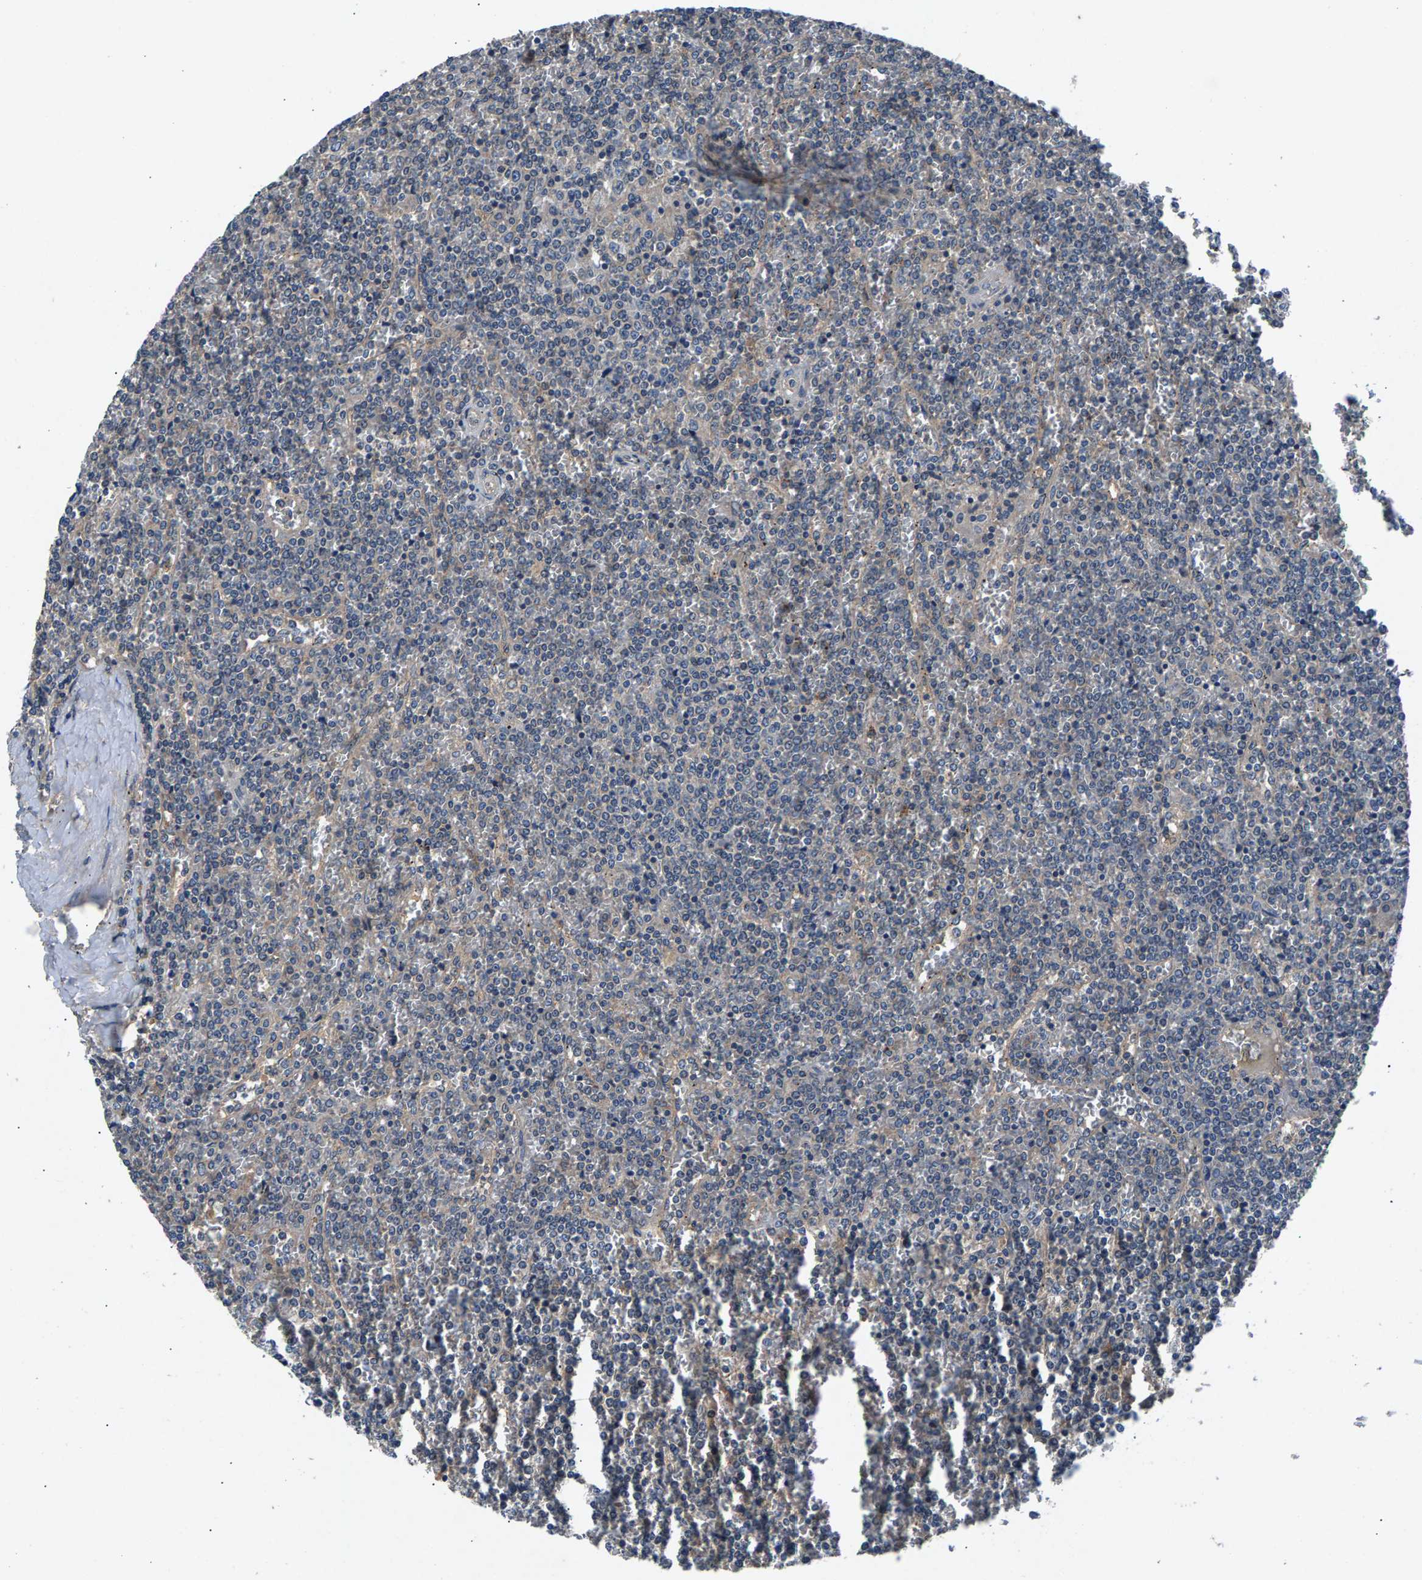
{"staining": {"intensity": "negative", "quantity": "none", "location": "none"}, "tissue": "lymphoma", "cell_type": "Tumor cells", "image_type": "cancer", "snomed": [{"axis": "morphology", "description": "Malignant lymphoma, non-Hodgkin's type, Low grade"}, {"axis": "topography", "description": "Spleen"}], "caption": "Tumor cells show no significant protein staining in malignant lymphoma, non-Hodgkin's type (low-grade). (Stains: DAB IHC with hematoxylin counter stain, Microscopy: brightfield microscopy at high magnification).", "gene": "PRXL2C", "patient": {"sex": "female", "age": 19}}